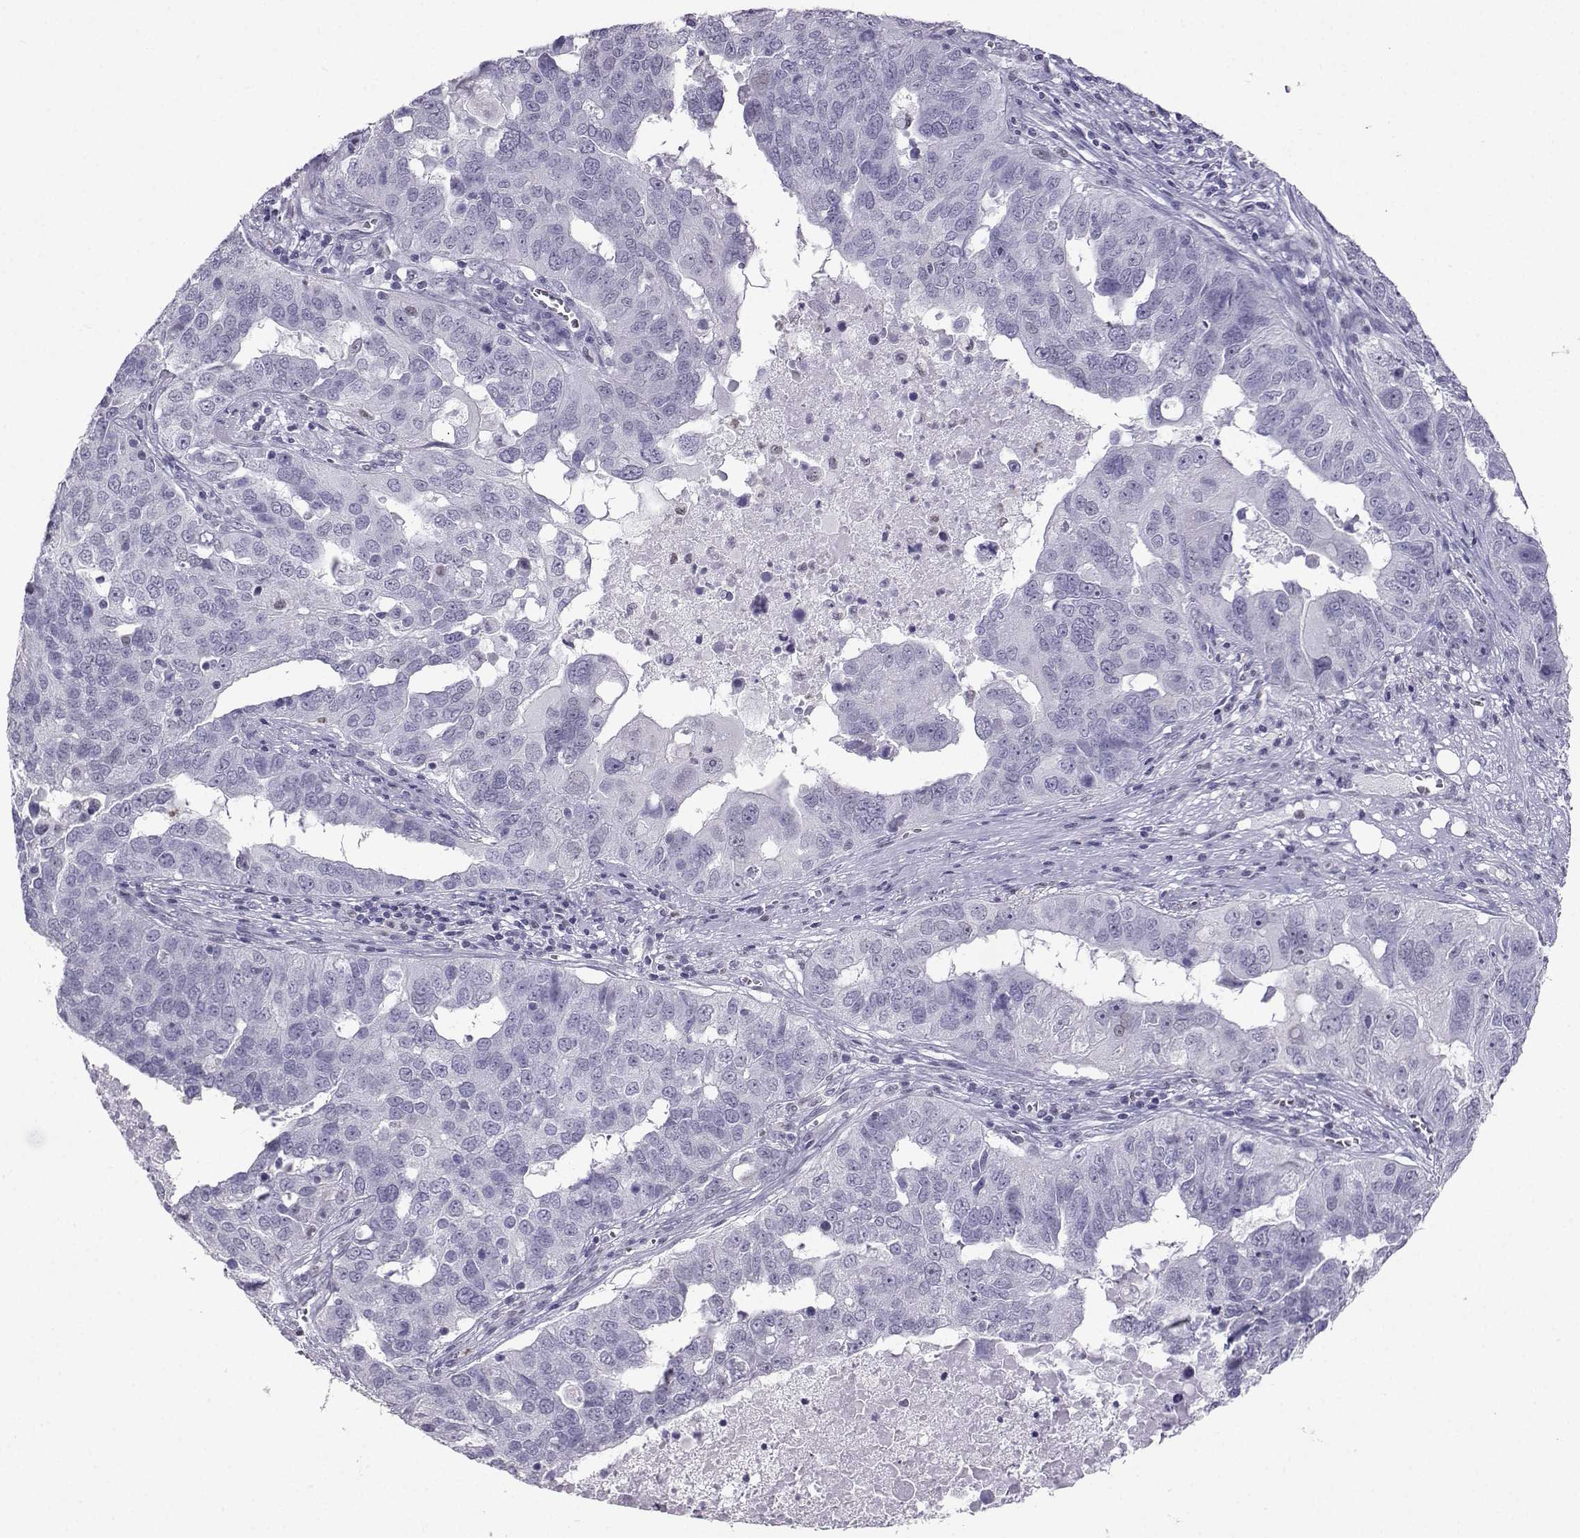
{"staining": {"intensity": "negative", "quantity": "none", "location": "none"}, "tissue": "ovarian cancer", "cell_type": "Tumor cells", "image_type": "cancer", "snomed": [{"axis": "morphology", "description": "Carcinoma, endometroid"}, {"axis": "topography", "description": "Soft tissue"}, {"axis": "topography", "description": "Ovary"}], "caption": "Tumor cells show no significant protein positivity in ovarian cancer.", "gene": "TEDC2", "patient": {"sex": "female", "age": 52}}